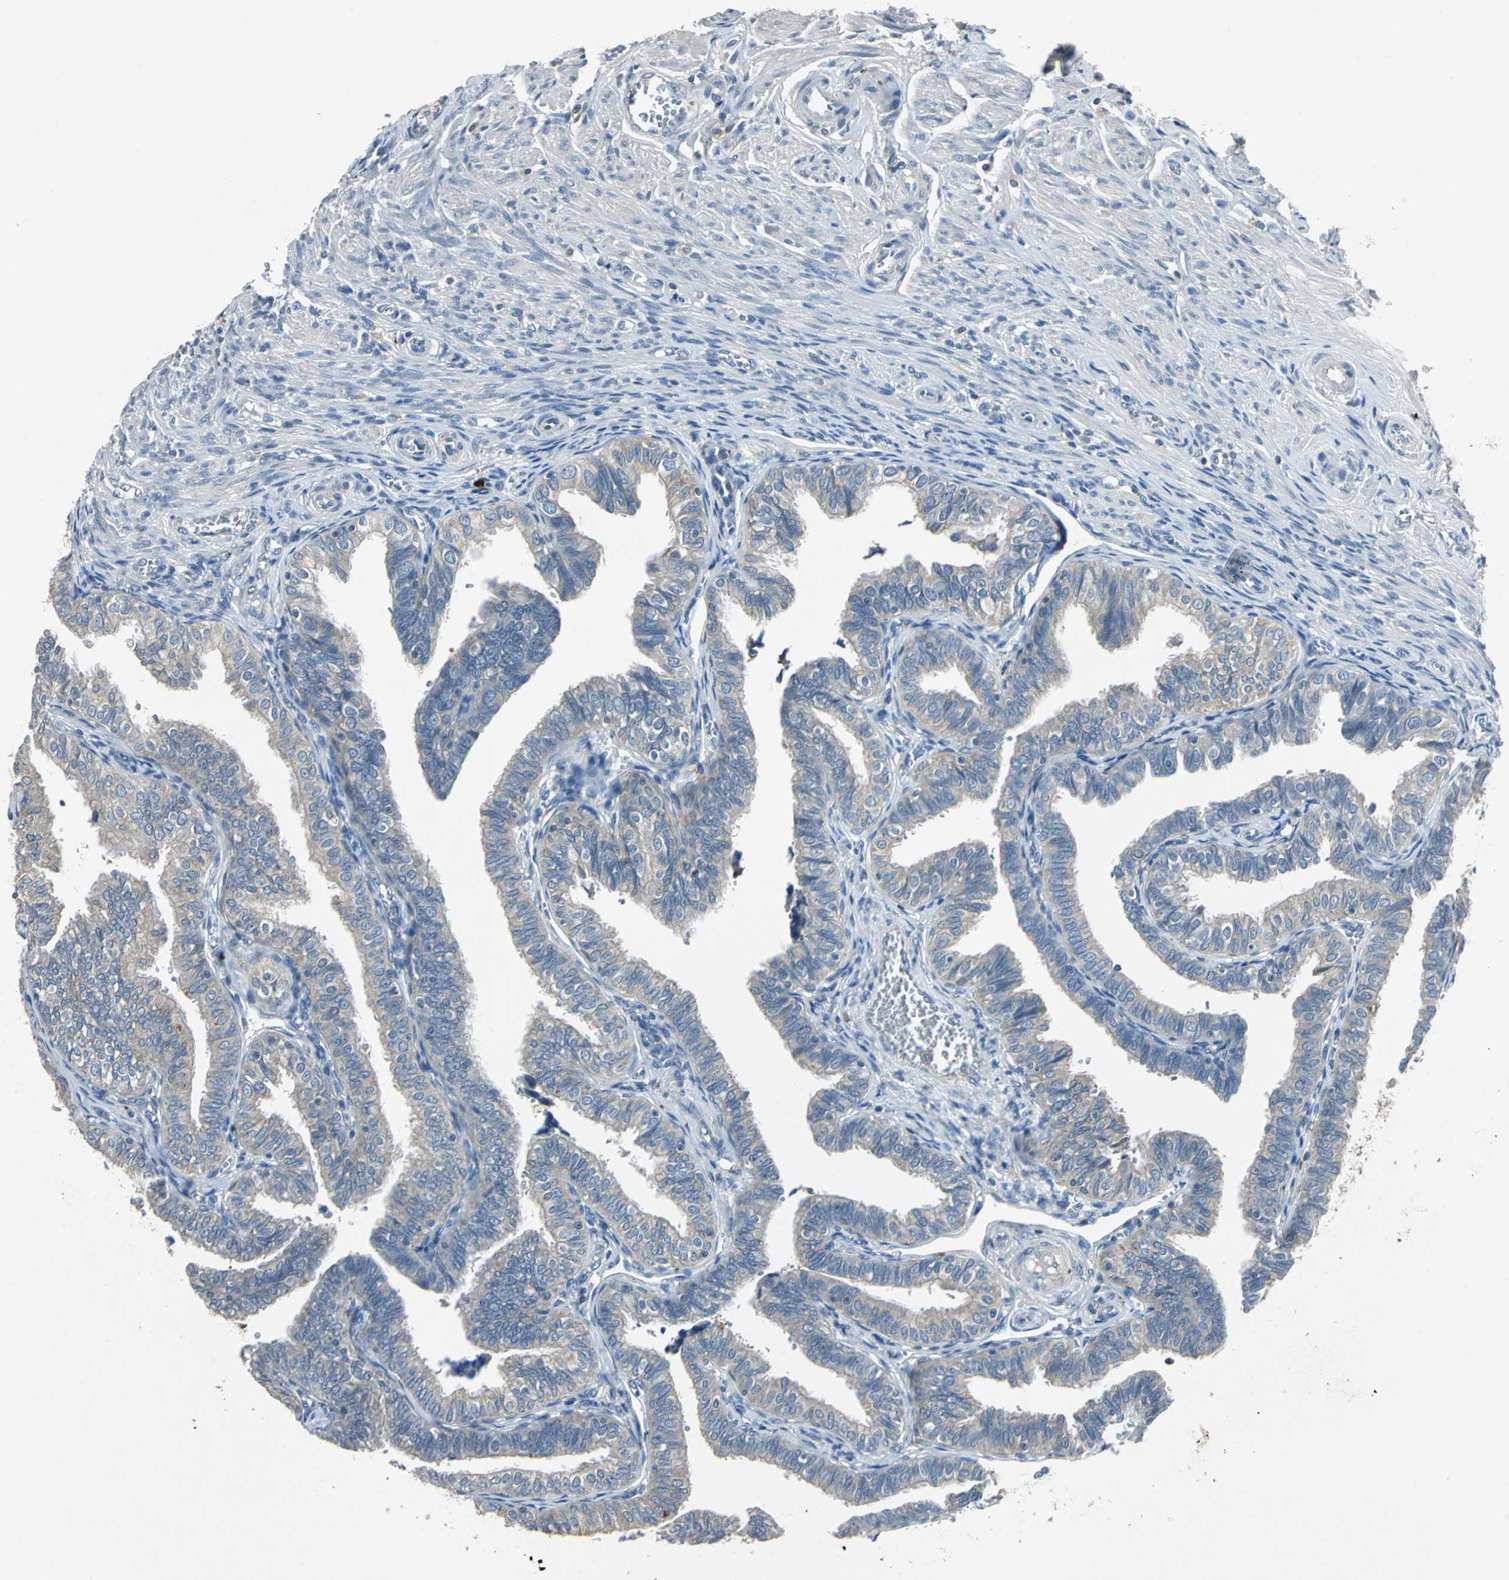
{"staining": {"intensity": "weak", "quantity": "25%-75%", "location": "cytoplasmic/membranous"}, "tissue": "fallopian tube", "cell_type": "Glandular cells", "image_type": "normal", "snomed": [{"axis": "morphology", "description": "Normal tissue, NOS"}, {"axis": "topography", "description": "Fallopian tube"}], "caption": "Benign fallopian tube reveals weak cytoplasmic/membranous expression in approximately 25%-75% of glandular cells.", "gene": "SLC2A13", "patient": {"sex": "female", "age": 46}}